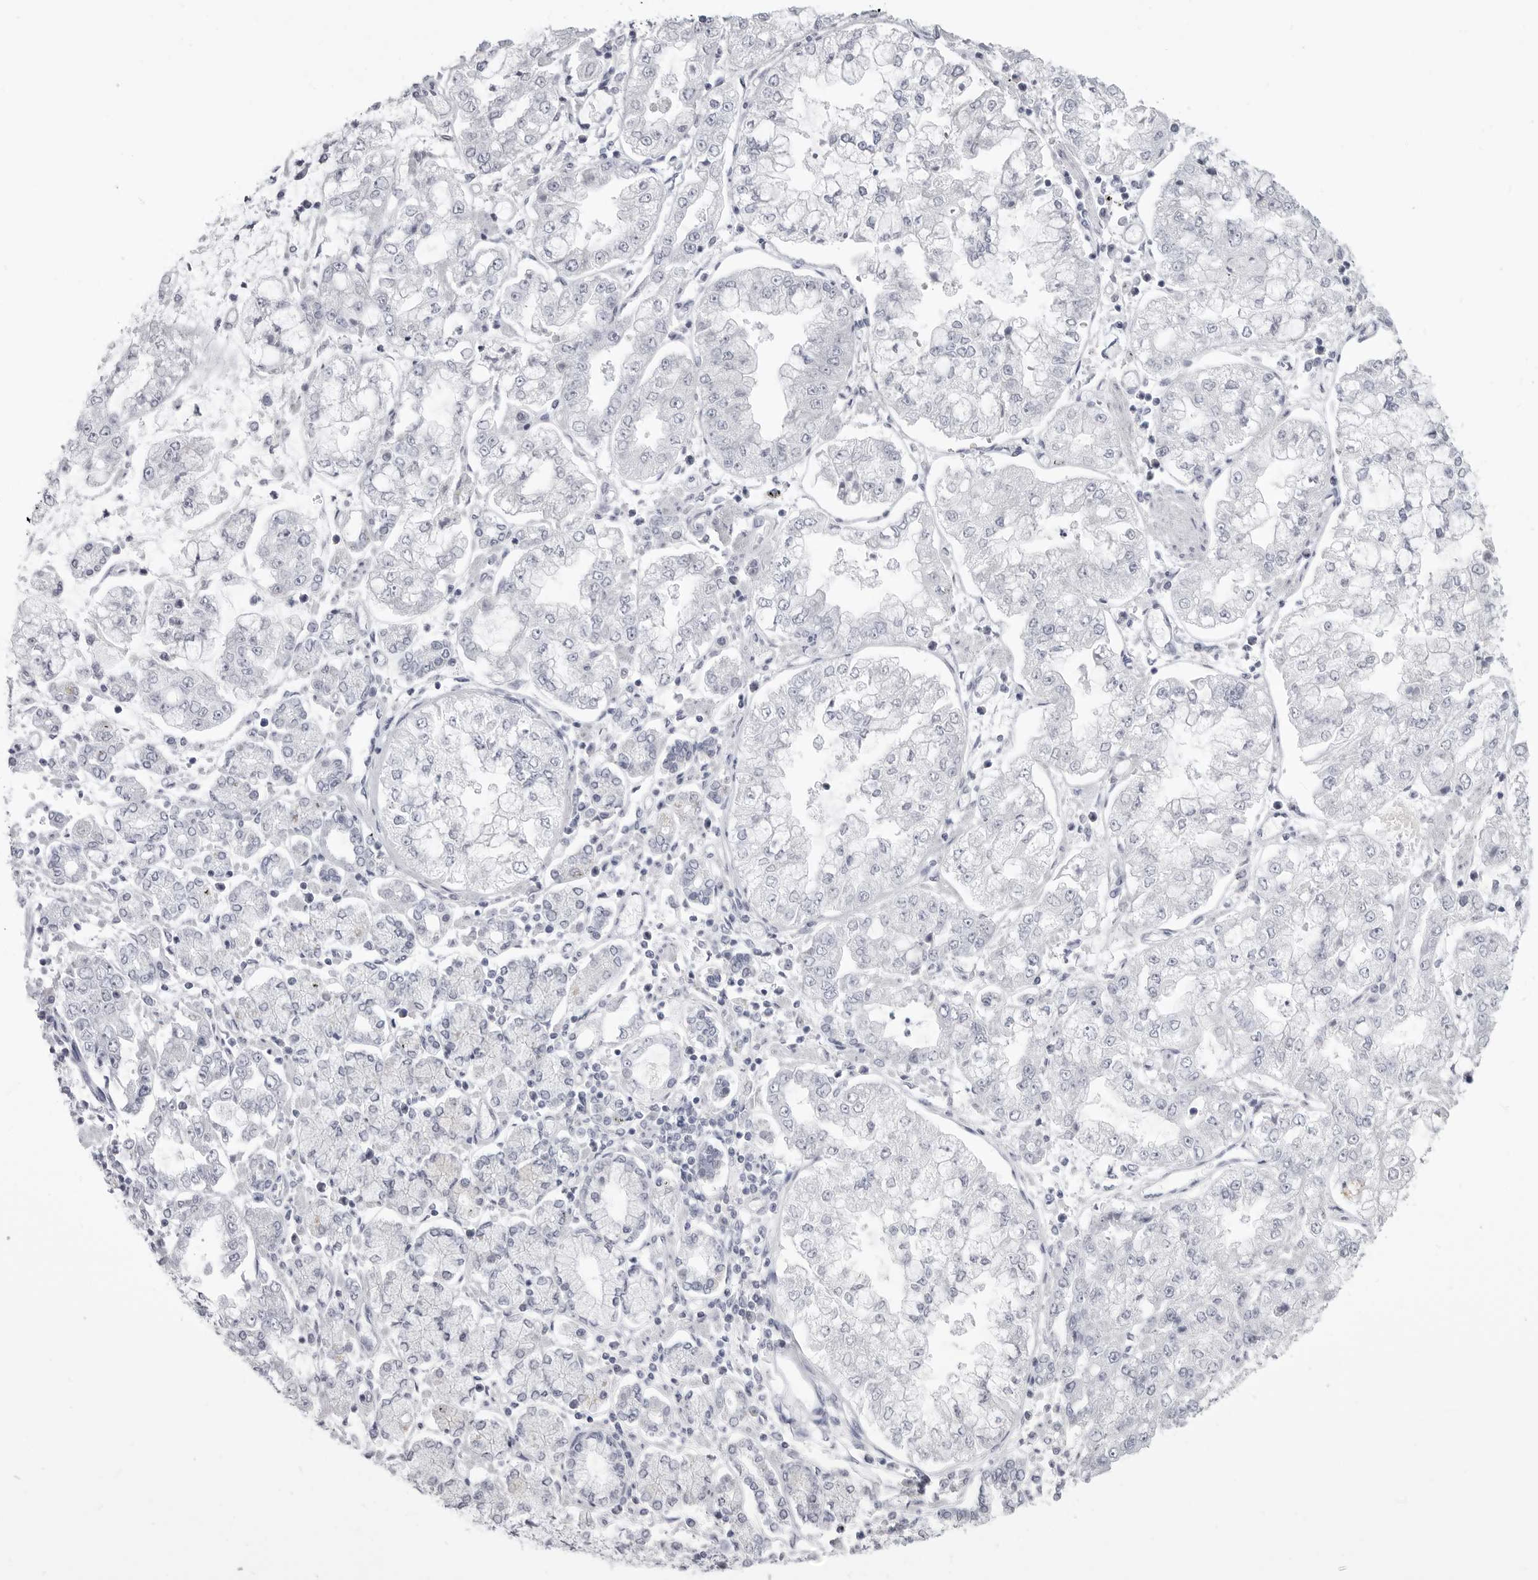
{"staining": {"intensity": "negative", "quantity": "none", "location": "none"}, "tissue": "stomach cancer", "cell_type": "Tumor cells", "image_type": "cancer", "snomed": [{"axis": "morphology", "description": "Adenocarcinoma, NOS"}, {"axis": "topography", "description": "Stomach"}], "caption": "There is no significant staining in tumor cells of stomach cancer (adenocarcinoma).", "gene": "LY6D", "patient": {"sex": "male", "age": 76}}